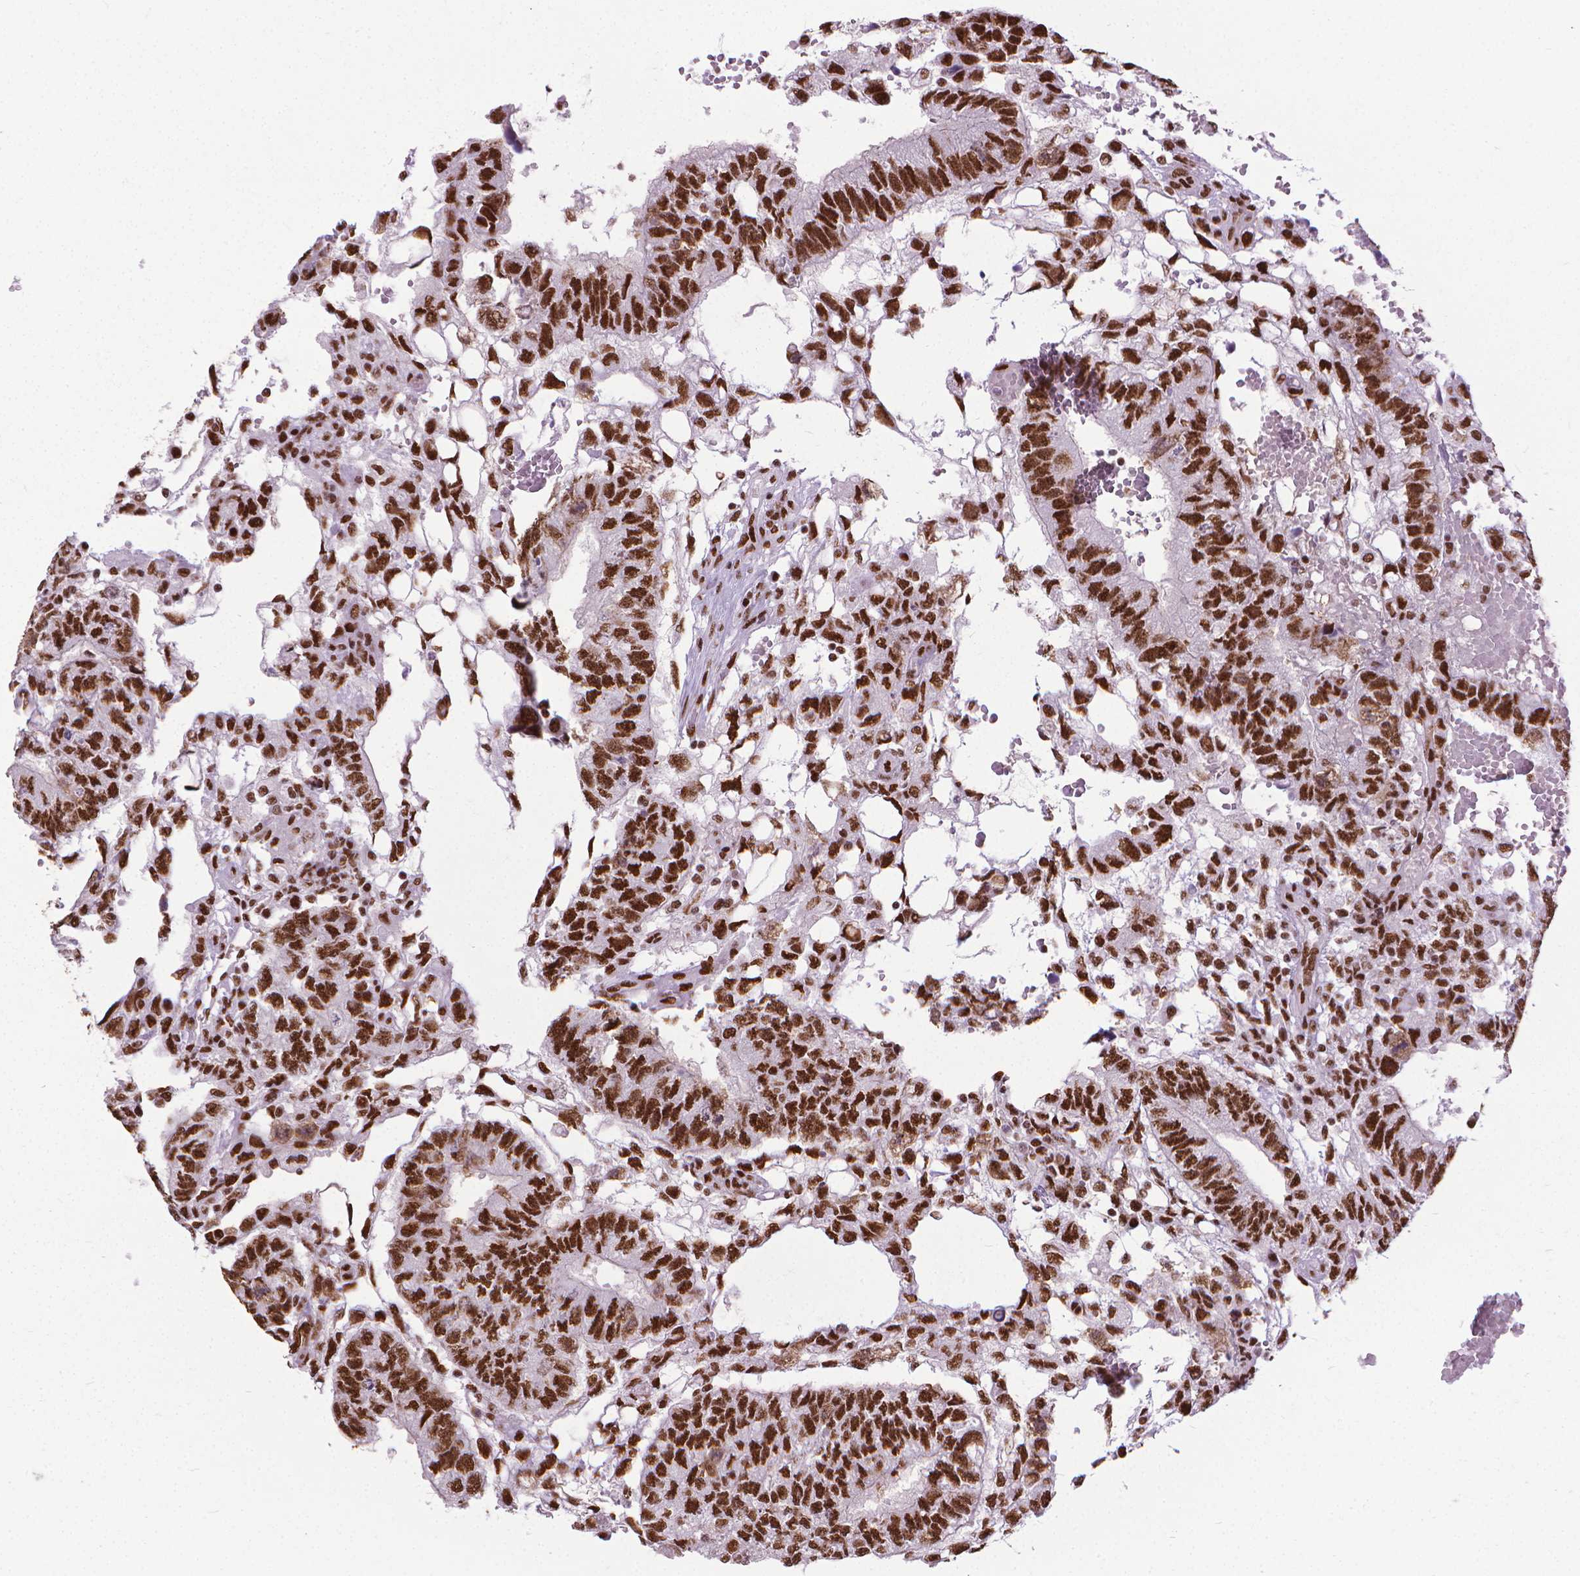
{"staining": {"intensity": "strong", "quantity": ">75%", "location": "nuclear"}, "tissue": "testis cancer", "cell_type": "Tumor cells", "image_type": "cancer", "snomed": [{"axis": "morphology", "description": "Carcinoma, Embryonal, NOS"}, {"axis": "topography", "description": "Testis"}], "caption": "This image reveals embryonal carcinoma (testis) stained with immunohistochemistry to label a protein in brown. The nuclear of tumor cells show strong positivity for the protein. Nuclei are counter-stained blue.", "gene": "AKAP8", "patient": {"sex": "male", "age": 32}}